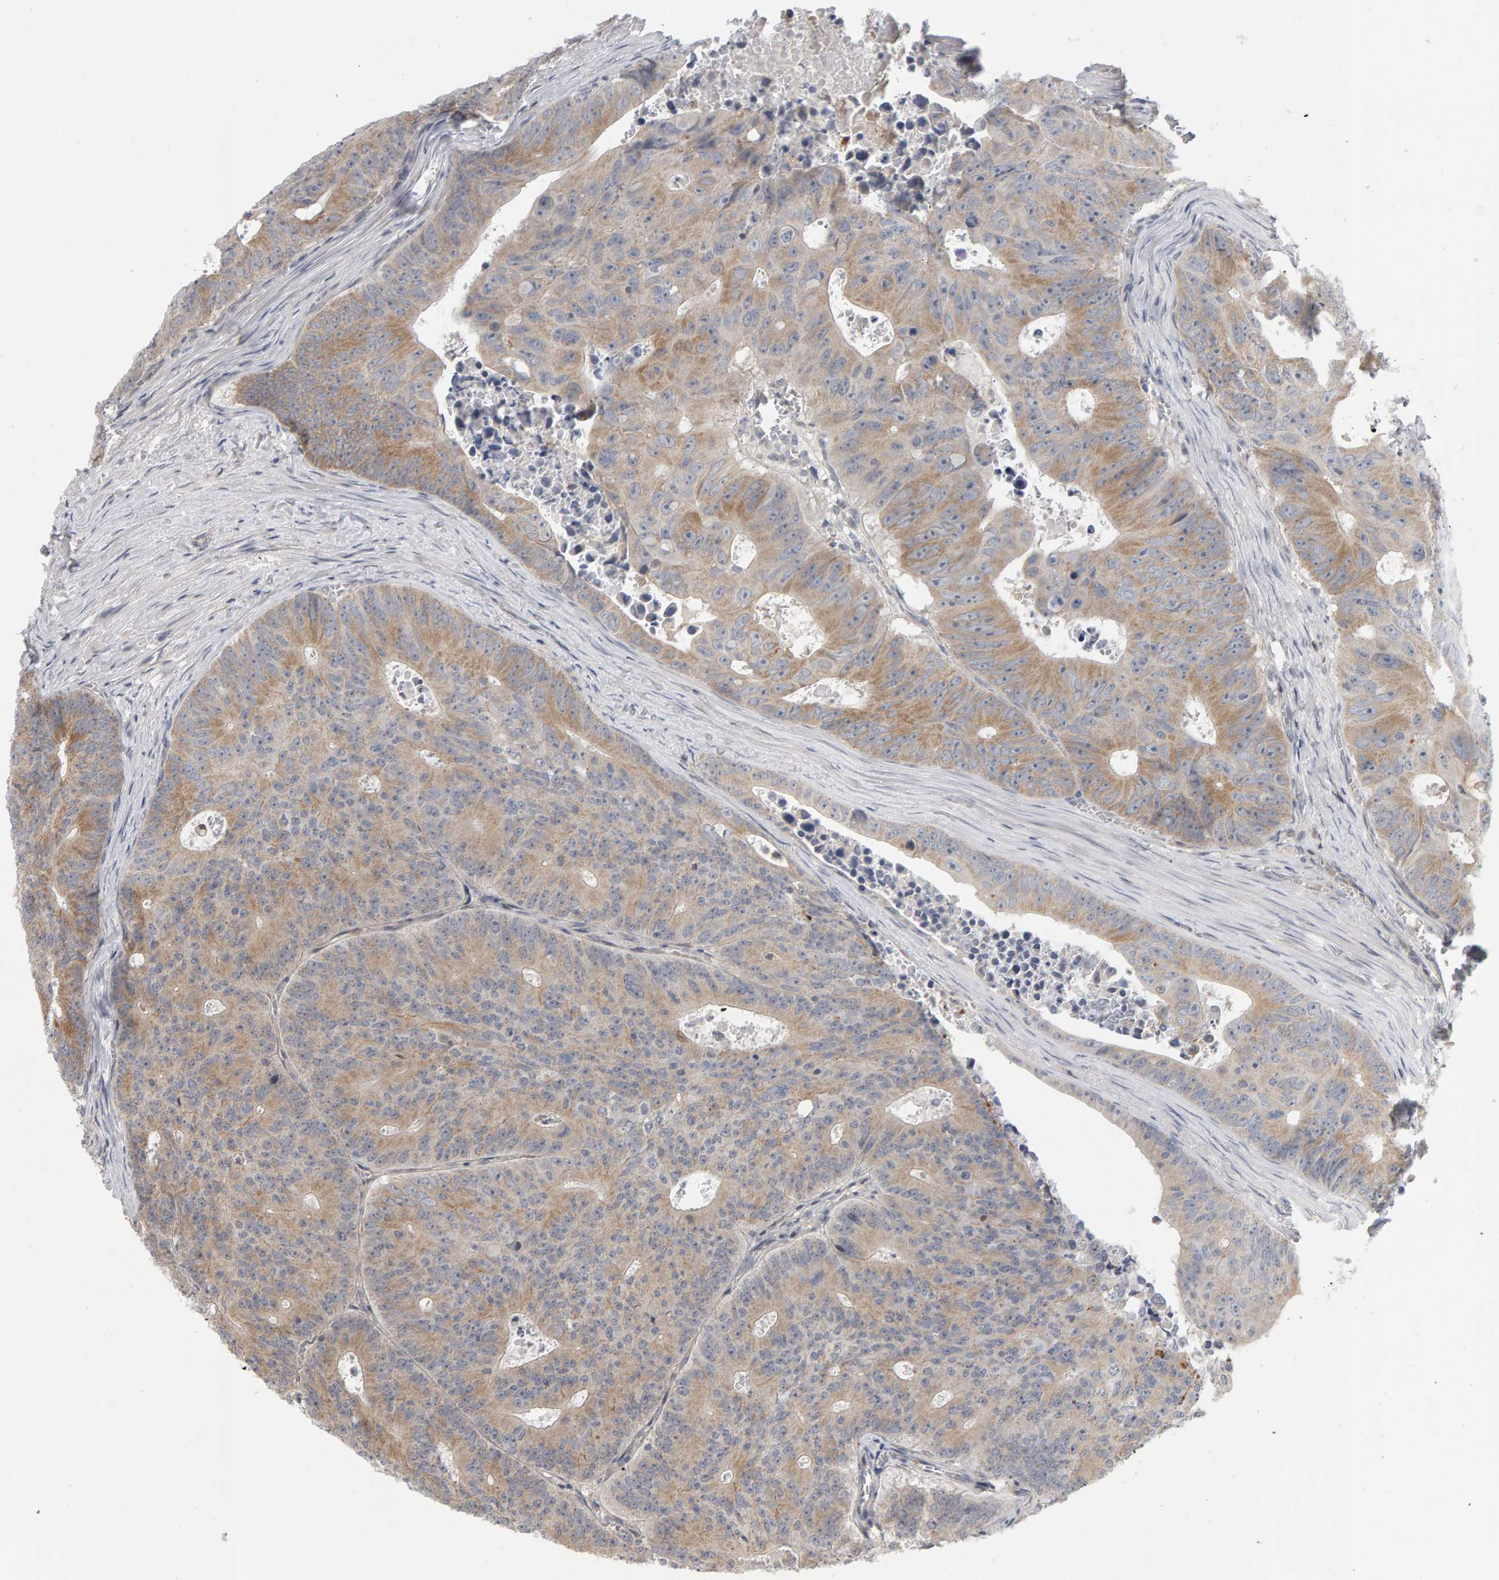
{"staining": {"intensity": "moderate", "quantity": "25%-75%", "location": "cytoplasmic/membranous"}, "tissue": "colorectal cancer", "cell_type": "Tumor cells", "image_type": "cancer", "snomed": [{"axis": "morphology", "description": "Adenocarcinoma, NOS"}, {"axis": "topography", "description": "Colon"}], "caption": "The micrograph exhibits immunohistochemical staining of colorectal cancer. There is moderate cytoplasmic/membranous staining is present in approximately 25%-75% of tumor cells. (DAB (3,3'-diaminobenzidine) IHC, brown staining for protein, blue staining for nuclei).", "gene": "MSRA", "patient": {"sex": "male", "age": 87}}